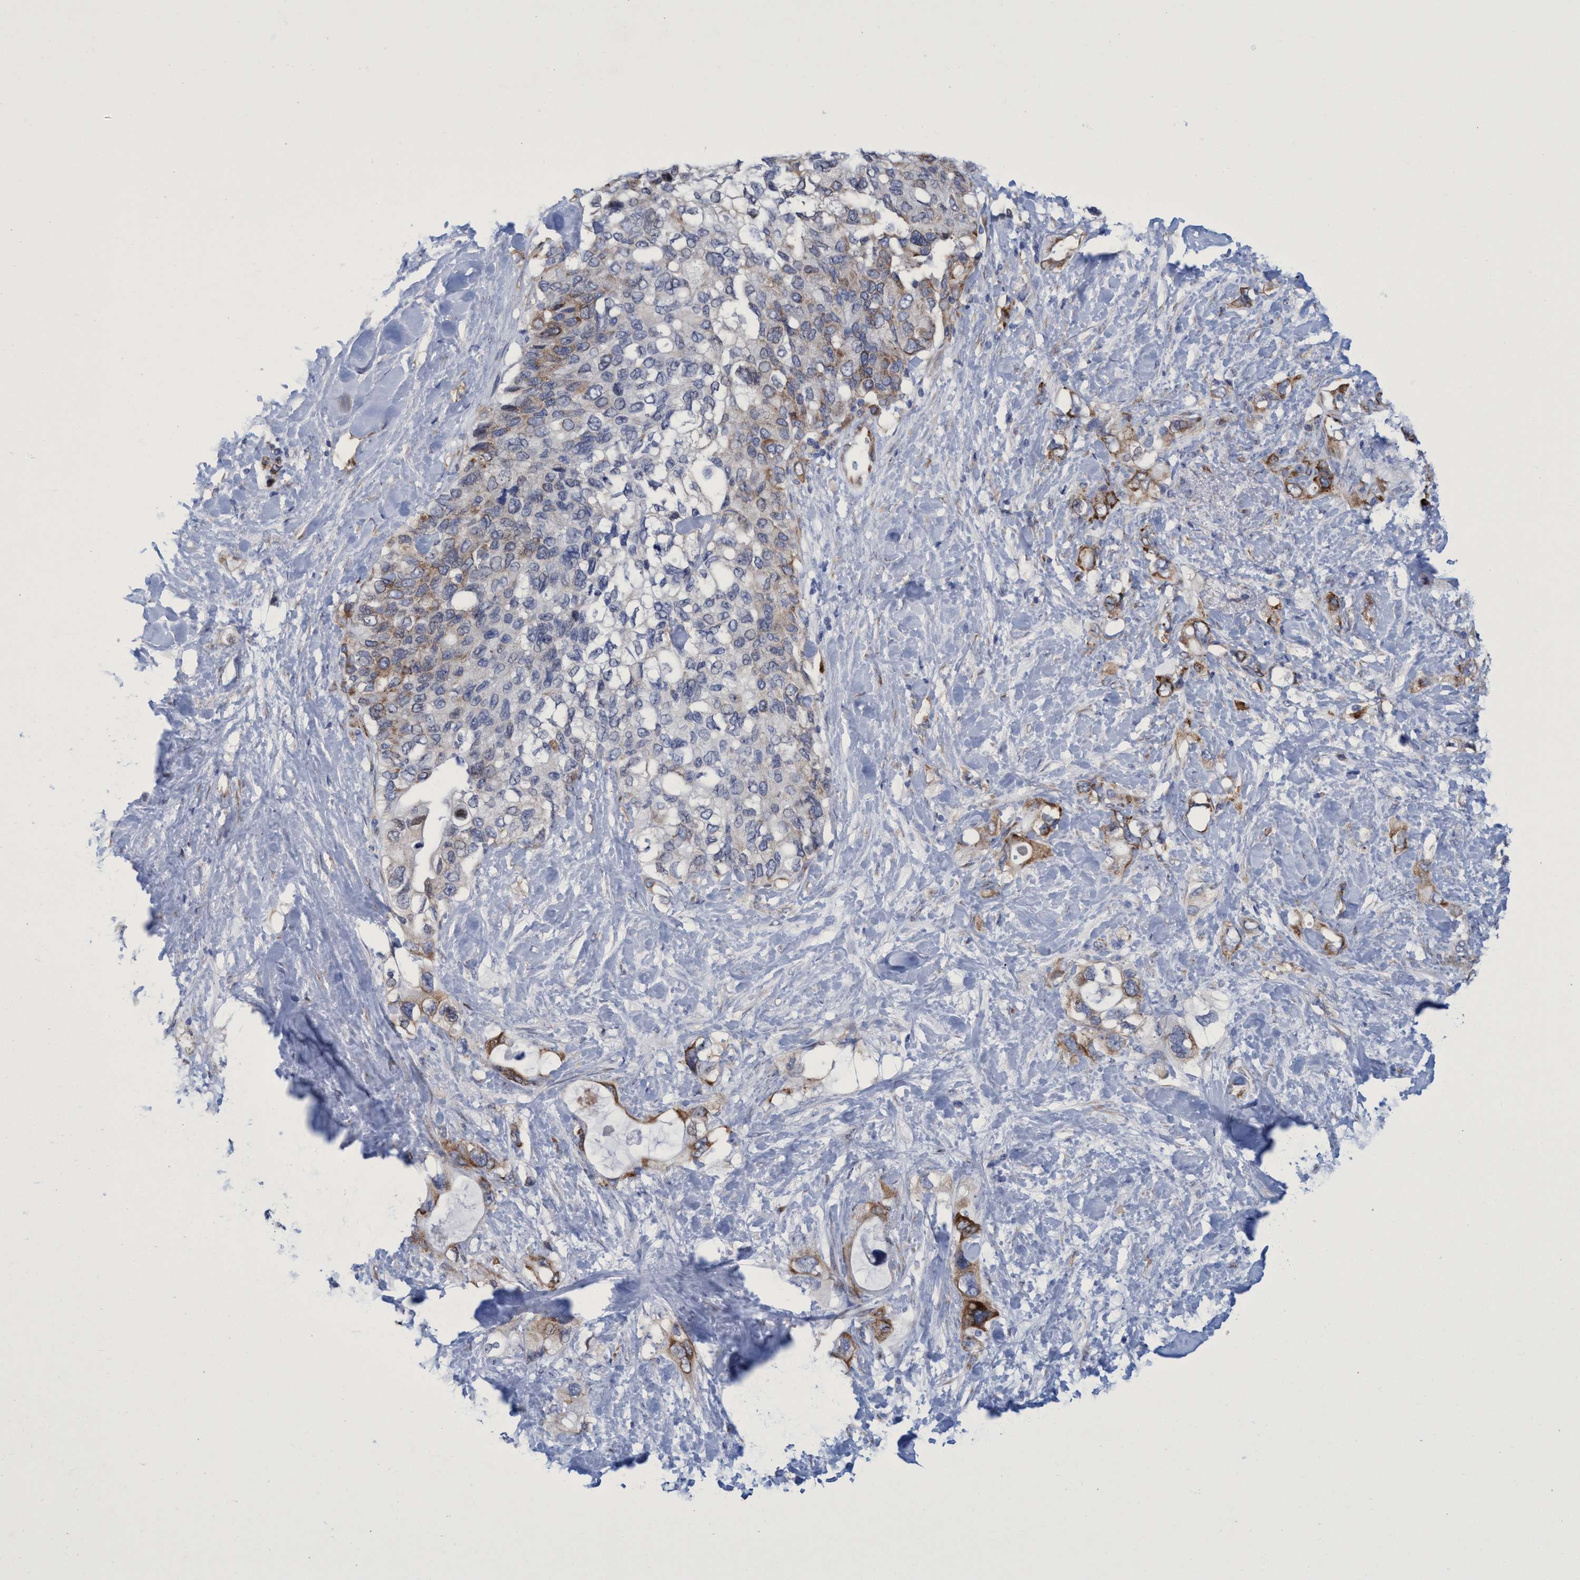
{"staining": {"intensity": "moderate", "quantity": "25%-75%", "location": "cytoplasmic/membranous"}, "tissue": "pancreatic cancer", "cell_type": "Tumor cells", "image_type": "cancer", "snomed": [{"axis": "morphology", "description": "Adenocarcinoma, NOS"}, {"axis": "topography", "description": "Pancreas"}], "caption": "Tumor cells show medium levels of moderate cytoplasmic/membranous staining in about 25%-75% of cells in adenocarcinoma (pancreatic). The staining was performed using DAB, with brown indicating positive protein expression. Nuclei are stained blue with hematoxylin.", "gene": "R3HCC1", "patient": {"sex": "female", "age": 56}}